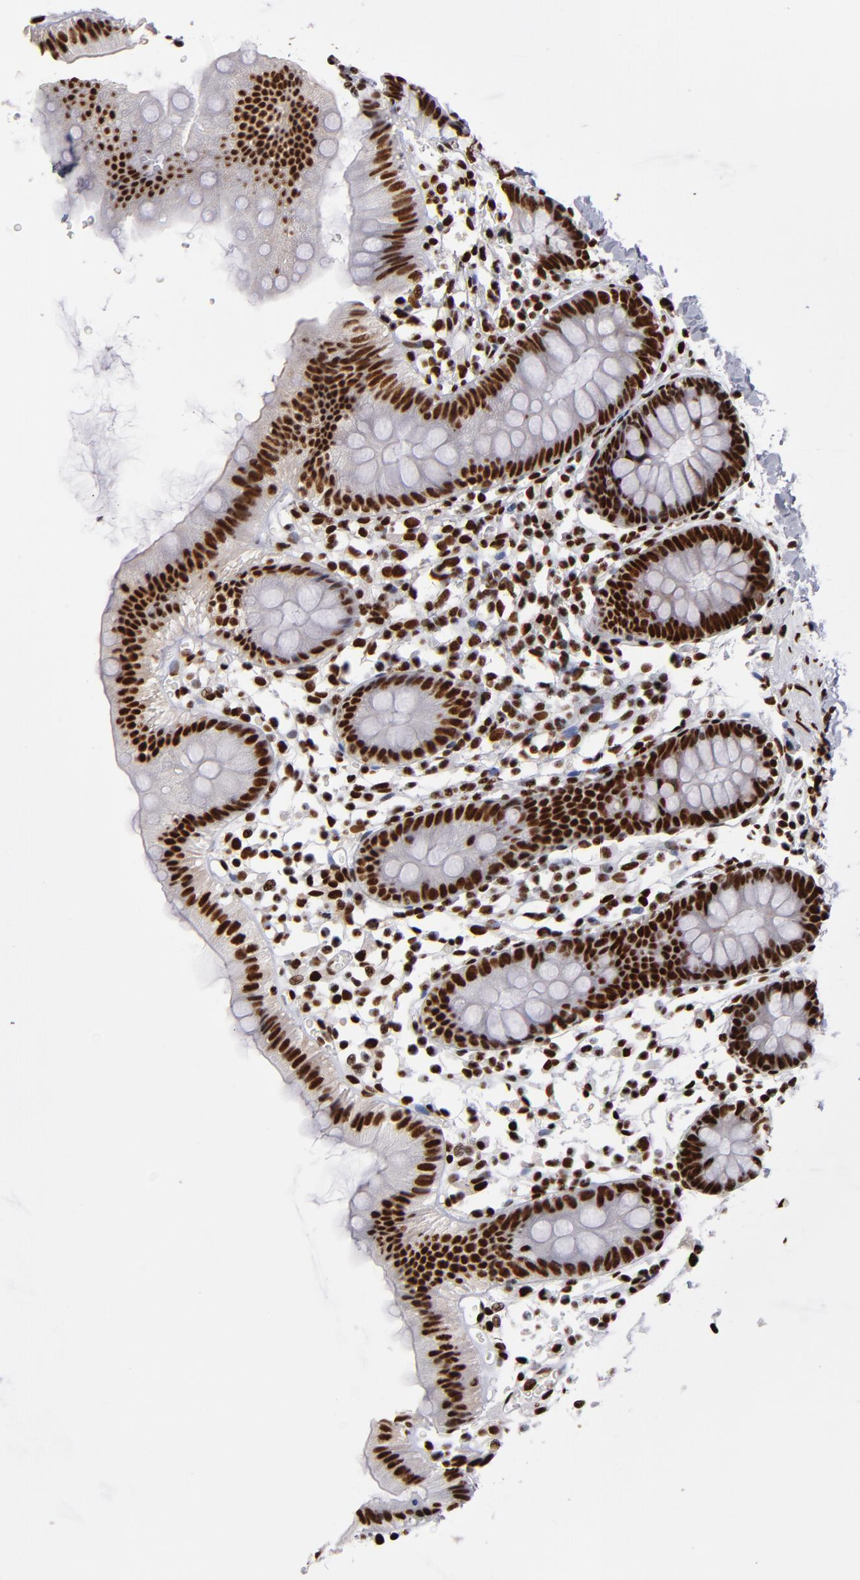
{"staining": {"intensity": "strong", "quantity": ">75%", "location": "nuclear"}, "tissue": "colon", "cell_type": "Endothelial cells", "image_type": "normal", "snomed": [{"axis": "morphology", "description": "Normal tissue, NOS"}, {"axis": "topography", "description": "Colon"}], "caption": "Endothelial cells reveal high levels of strong nuclear expression in about >75% of cells in benign colon. The protein is stained brown, and the nuclei are stained in blue (DAB (3,3'-diaminobenzidine) IHC with brightfield microscopy, high magnification).", "gene": "MRE11", "patient": {"sex": "male", "age": 14}}